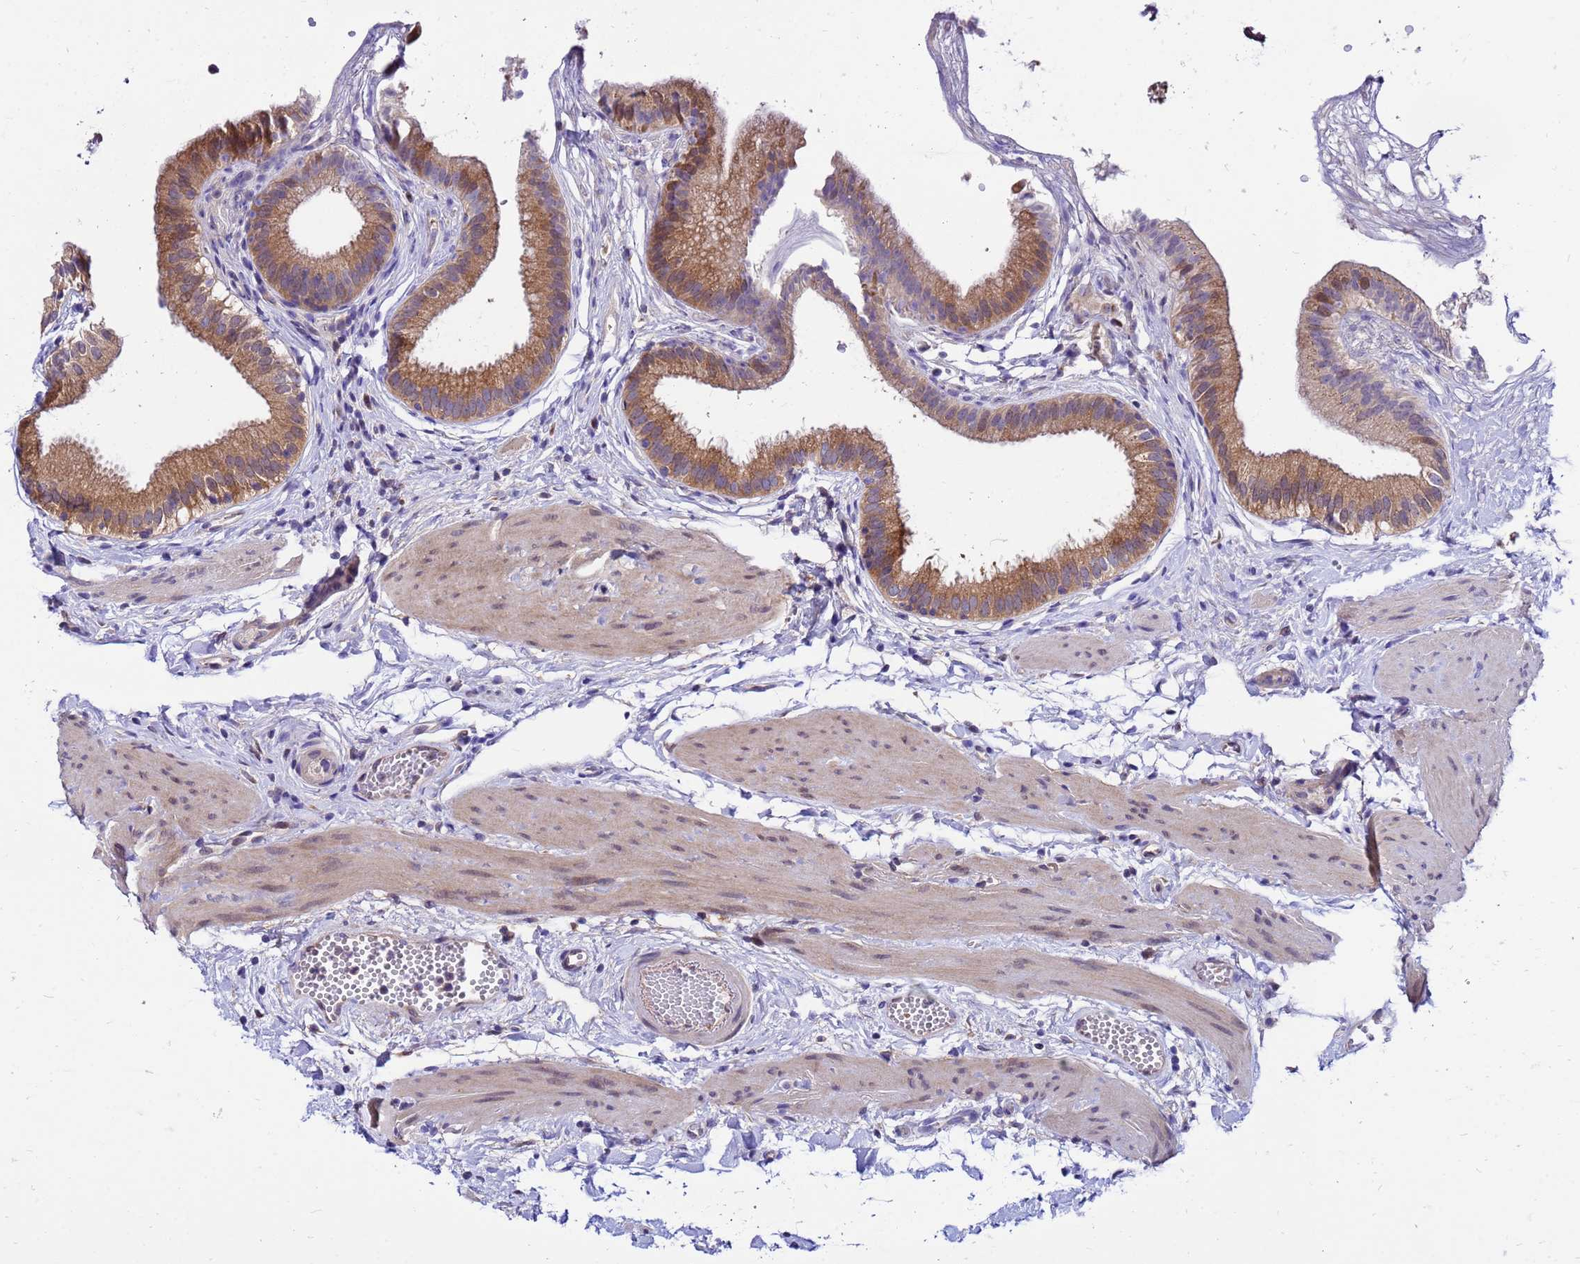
{"staining": {"intensity": "moderate", "quantity": ">75%", "location": "cytoplasmic/membranous"}, "tissue": "gallbladder", "cell_type": "Glandular cells", "image_type": "normal", "snomed": [{"axis": "morphology", "description": "Normal tissue, NOS"}, {"axis": "topography", "description": "Gallbladder"}], "caption": "Glandular cells reveal medium levels of moderate cytoplasmic/membranous expression in about >75% of cells in unremarkable gallbladder. (DAB IHC, brown staining for protein, blue staining for nuclei).", "gene": "GET3", "patient": {"sex": "female", "age": 54}}